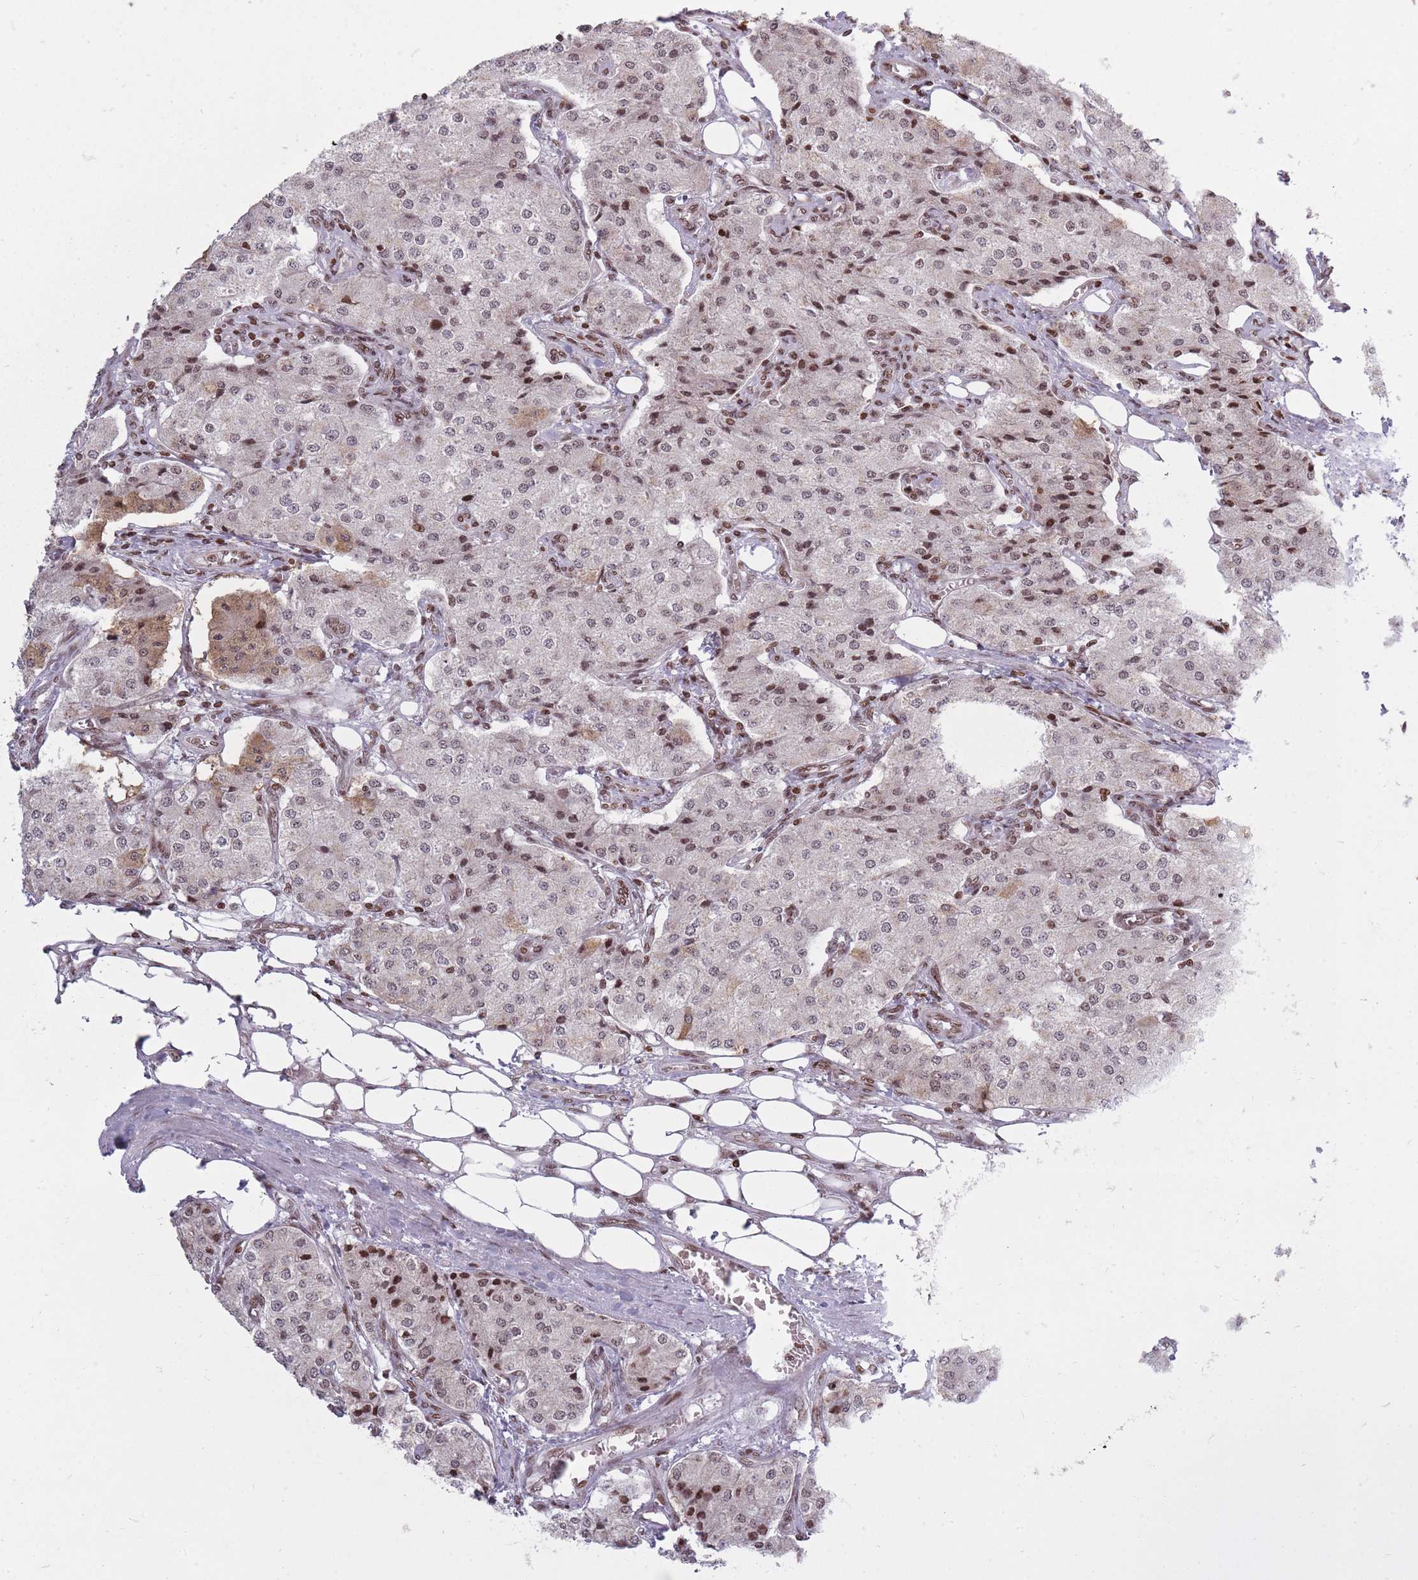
{"staining": {"intensity": "weak", "quantity": "<25%", "location": "cytoplasmic/membranous,nuclear"}, "tissue": "carcinoid", "cell_type": "Tumor cells", "image_type": "cancer", "snomed": [{"axis": "morphology", "description": "Carcinoid, malignant, NOS"}, {"axis": "topography", "description": "Colon"}], "caption": "An IHC histopathology image of carcinoid (malignant) is shown. There is no staining in tumor cells of carcinoid (malignant).", "gene": "TMC6", "patient": {"sex": "female", "age": 52}}